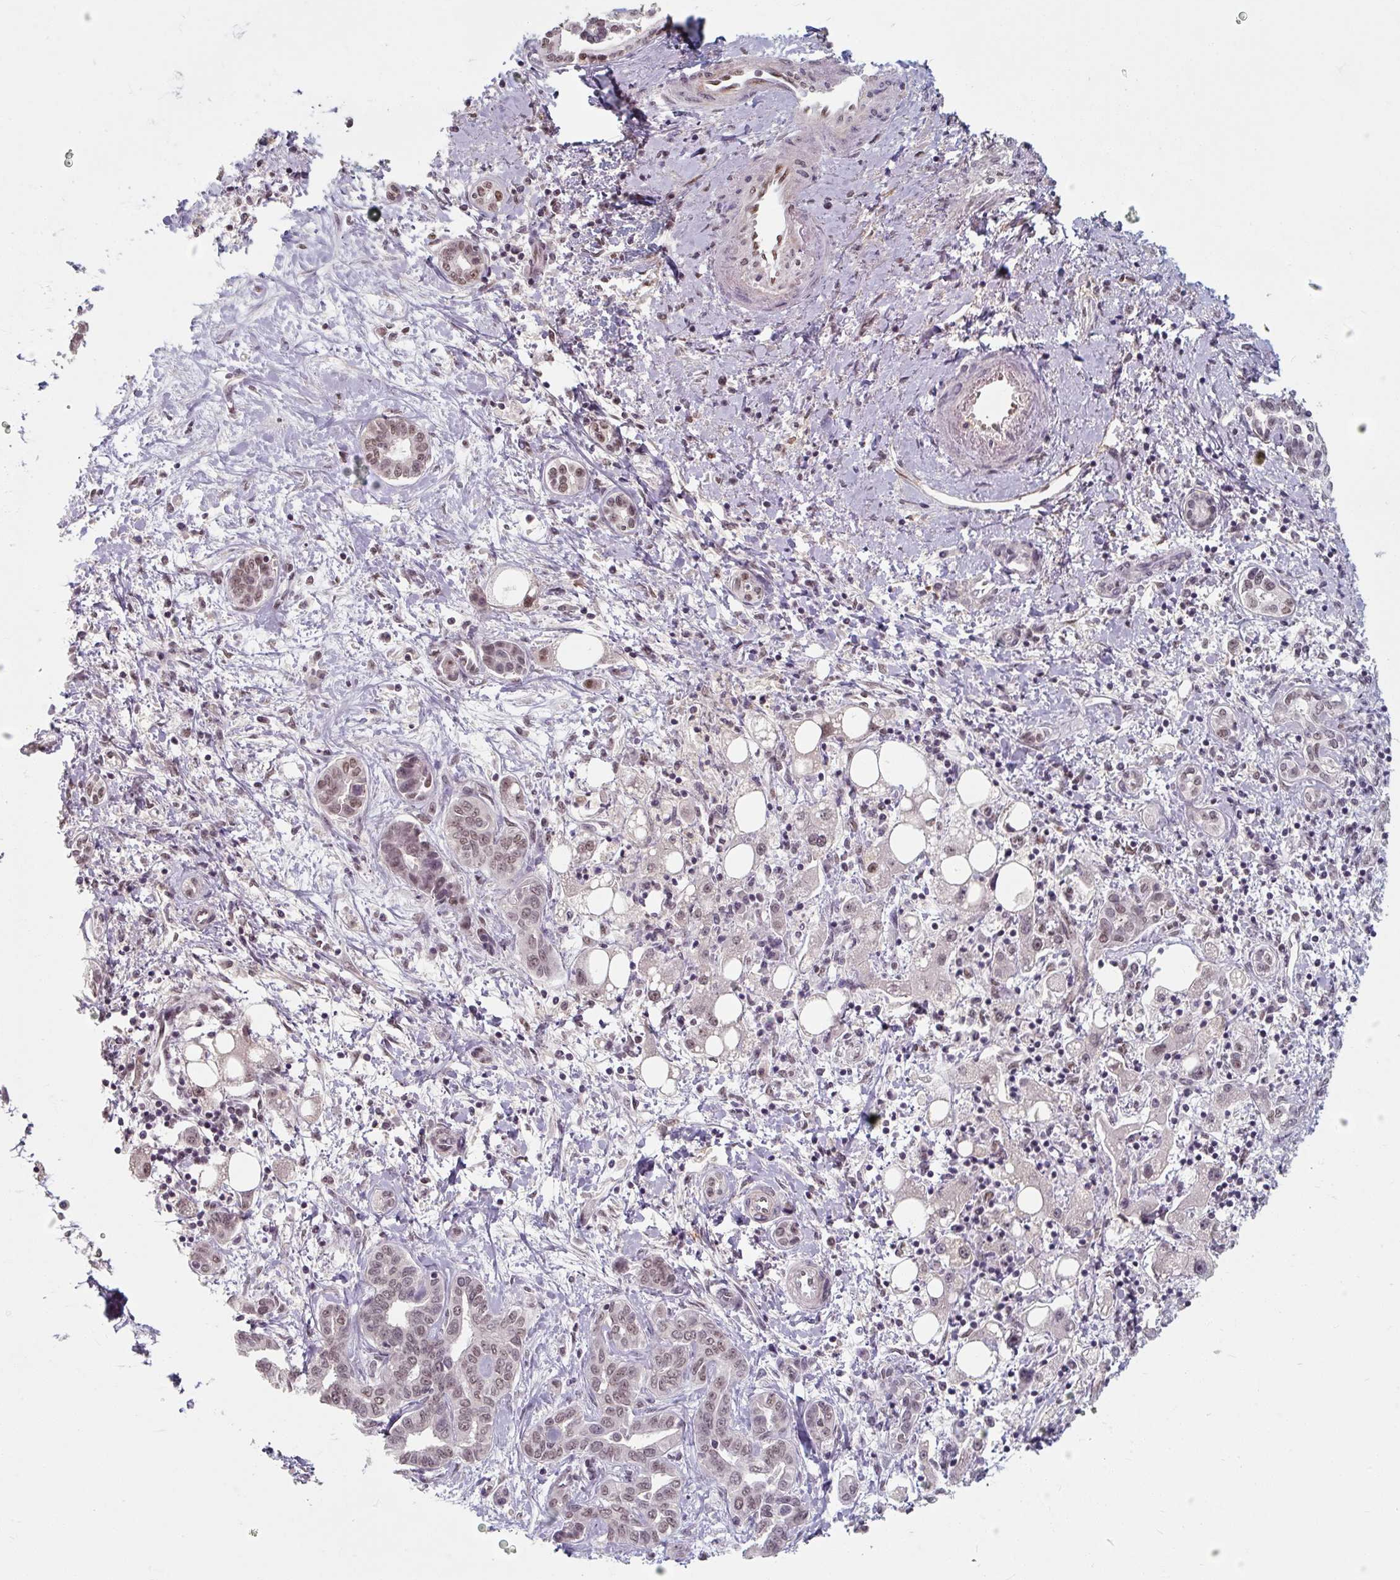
{"staining": {"intensity": "weak", "quantity": ">75%", "location": "nuclear"}, "tissue": "liver cancer", "cell_type": "Tumor cells", "image_type": "cancer", "snomed": [{"axis": "morphology", "description": "Cholangiocarcinoma"}, {"axis": "topography", "description": "Liver"}], "caption": "Immunohistochemistry (IHC) photomicrograph of neoplastic tissue: human liver cancer stained using immunohistochemistry displays low levels of weak protein expression localized specifically in the nuclear of tumor cells, appearing as a nuclear brown color.", "gene": "ZFTRAF1", "patient": {"sex": "female", "age": 77}}